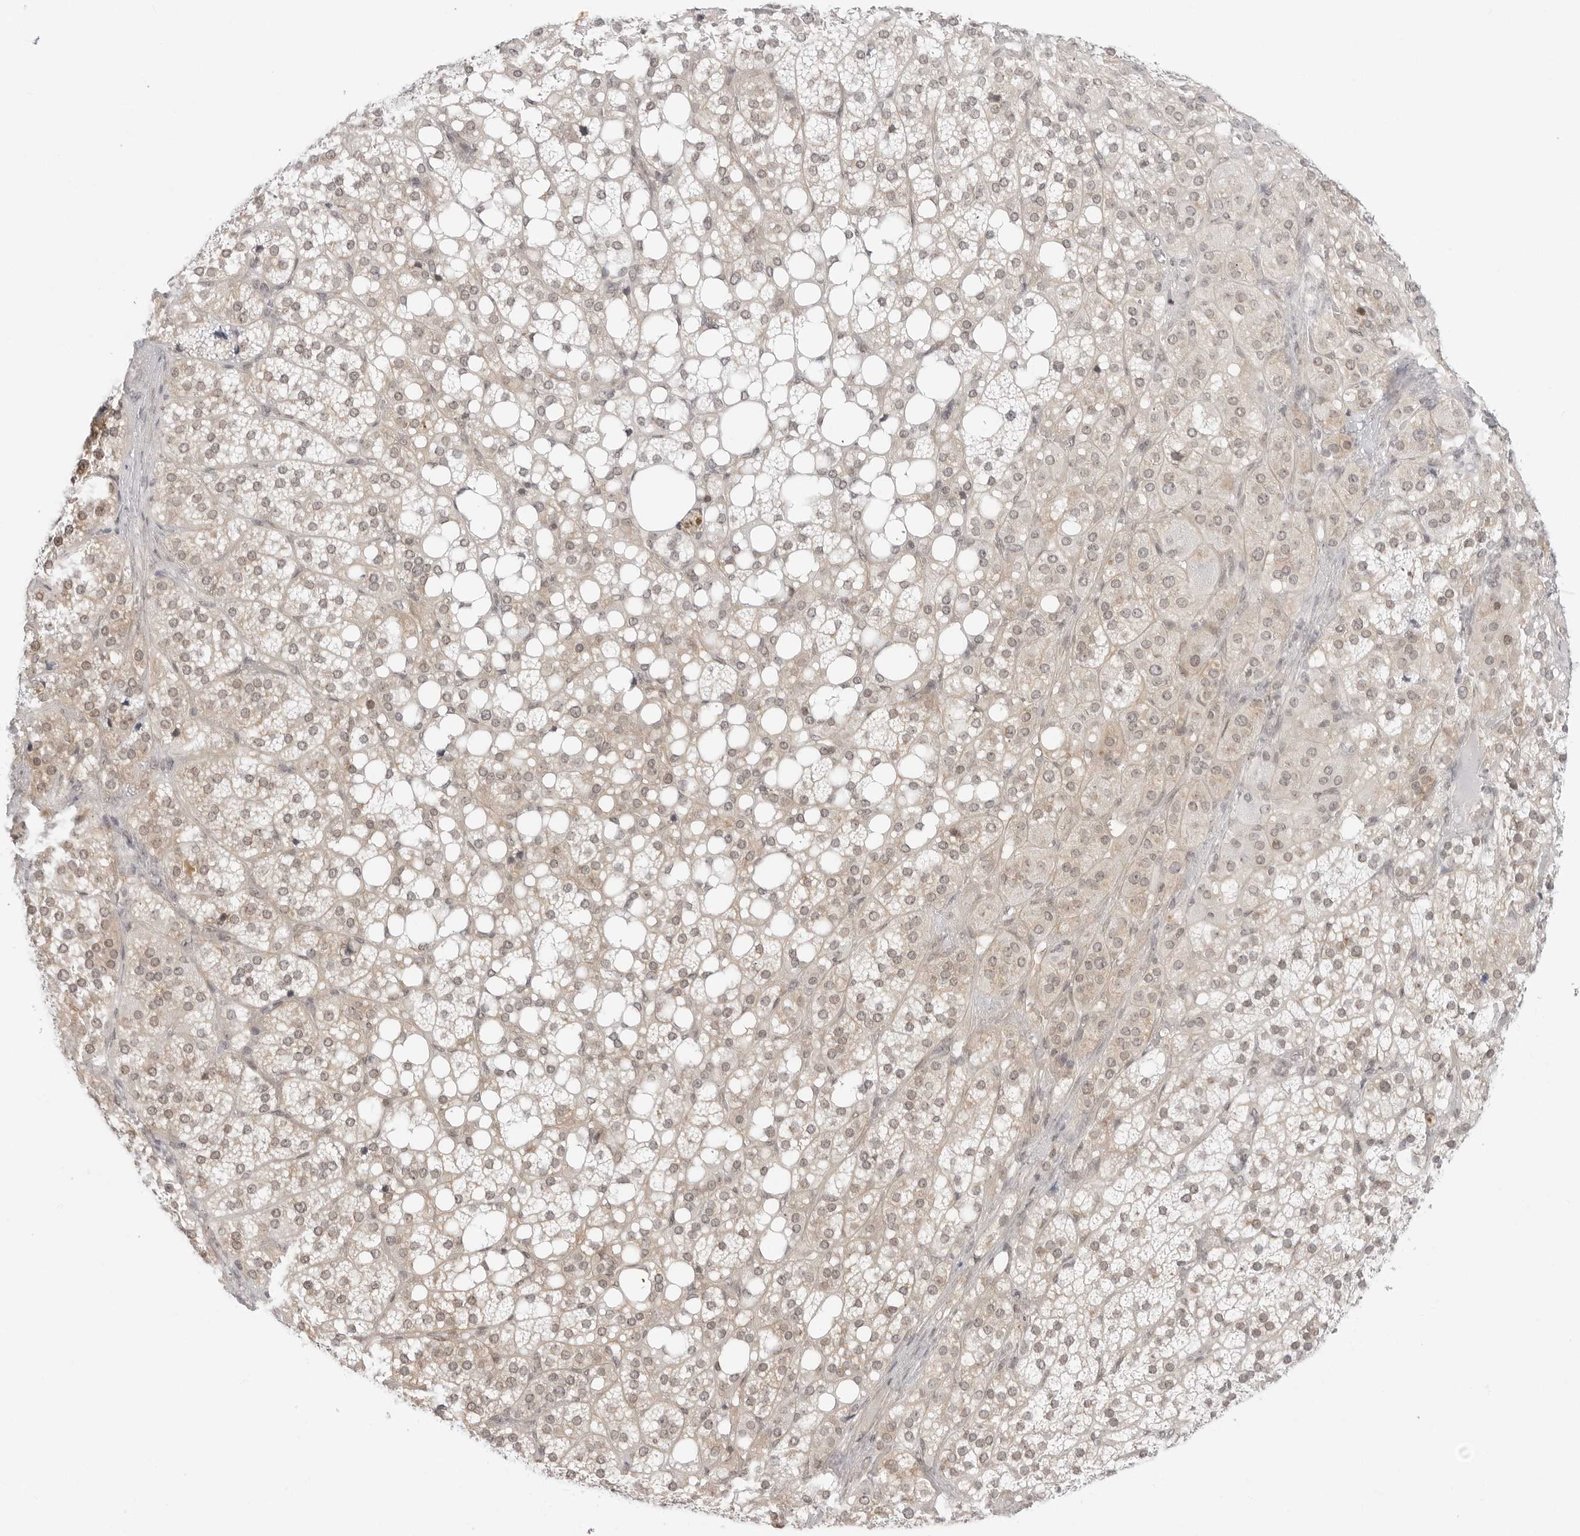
{"staining": {"intensity": "moderate", "quantity": "25%-75%", "location": "cytoplasmic/membranous,nuclear"}, "tissue": "adrenal gland", "cell_type": "Glandular cells", "image_type": "normal", "snomed": [{"axis": "morphology", "description": "Normal tissue, NOS"}, {"axis": "topography", "description": "Adrenal gland"}], "caption": "Immunohistochemistry (IHC) staining of normal adrenal gland, which displays medium levels of moderate cytoplasmic/membranous,nuclear staining in approximately 25%-75% of glandular cells indicating moderate cytoplasmic/membranous,nuclear protein expression. The staining was performed using DAB (brown) for protein detection and nuclei were counterstained in hematoxylin (blue).", "gene": "PPP2R5C", "patient": {"sex": "female", "age": 59}}